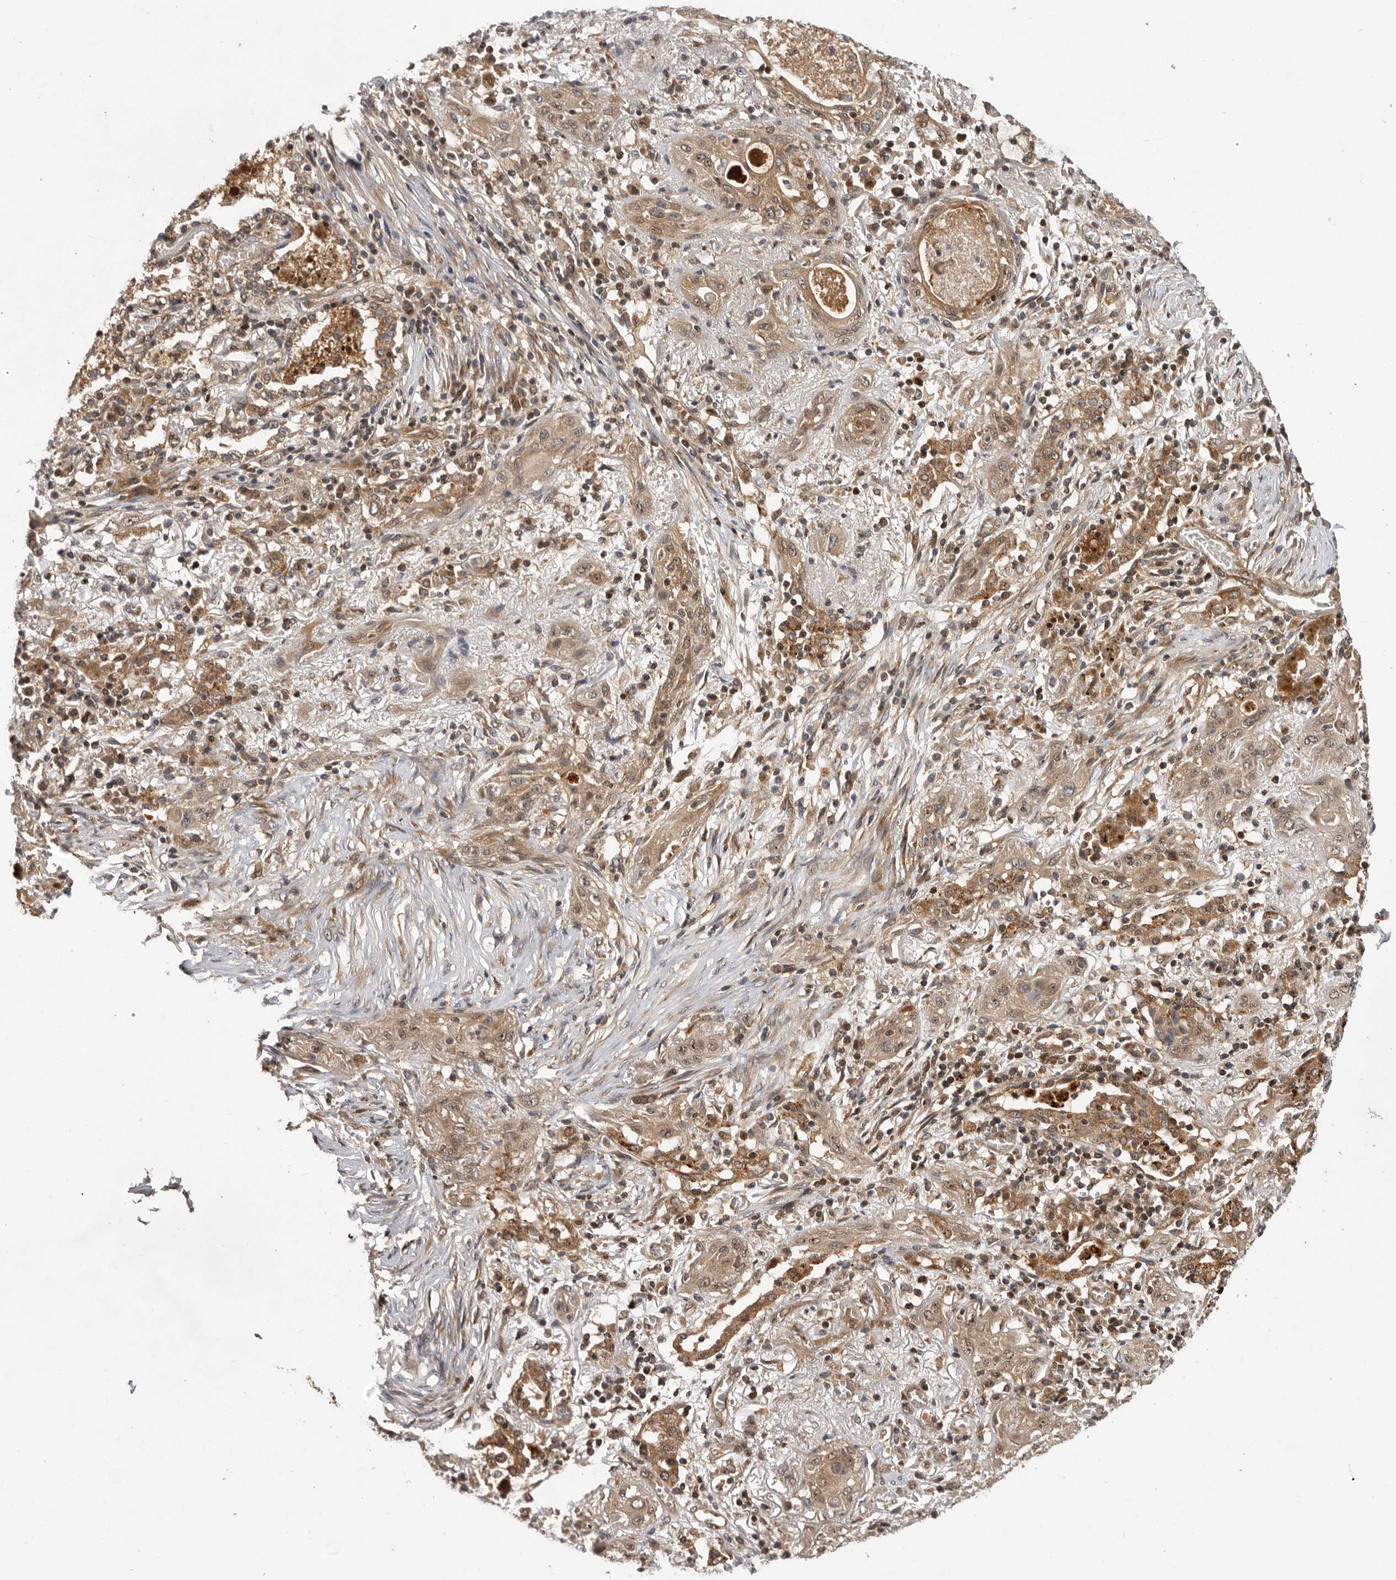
{"staining": {"intensity": "weak", "quantity": ">75%", "location": "cytoplasmic/membranous,nuclear"}, "tissue": "lung cancer", "cell_type": "Tumor cells", "image_type": "cancer", "snomed": [{"axis": "morphology", "description": "Squamous cell carcinoma, NOS"}, {"axis": "topography", "description": "Lung"}], "caption": "This image exhibits immunohistochemistry staining of lung squamous cell carcinoma, with low weak cytoplasmic/membranous and nuclear staining in approximately >75% of tumor cells.", "gene": "DHDDS", "patient": {"sex": "female", "age": 47}}